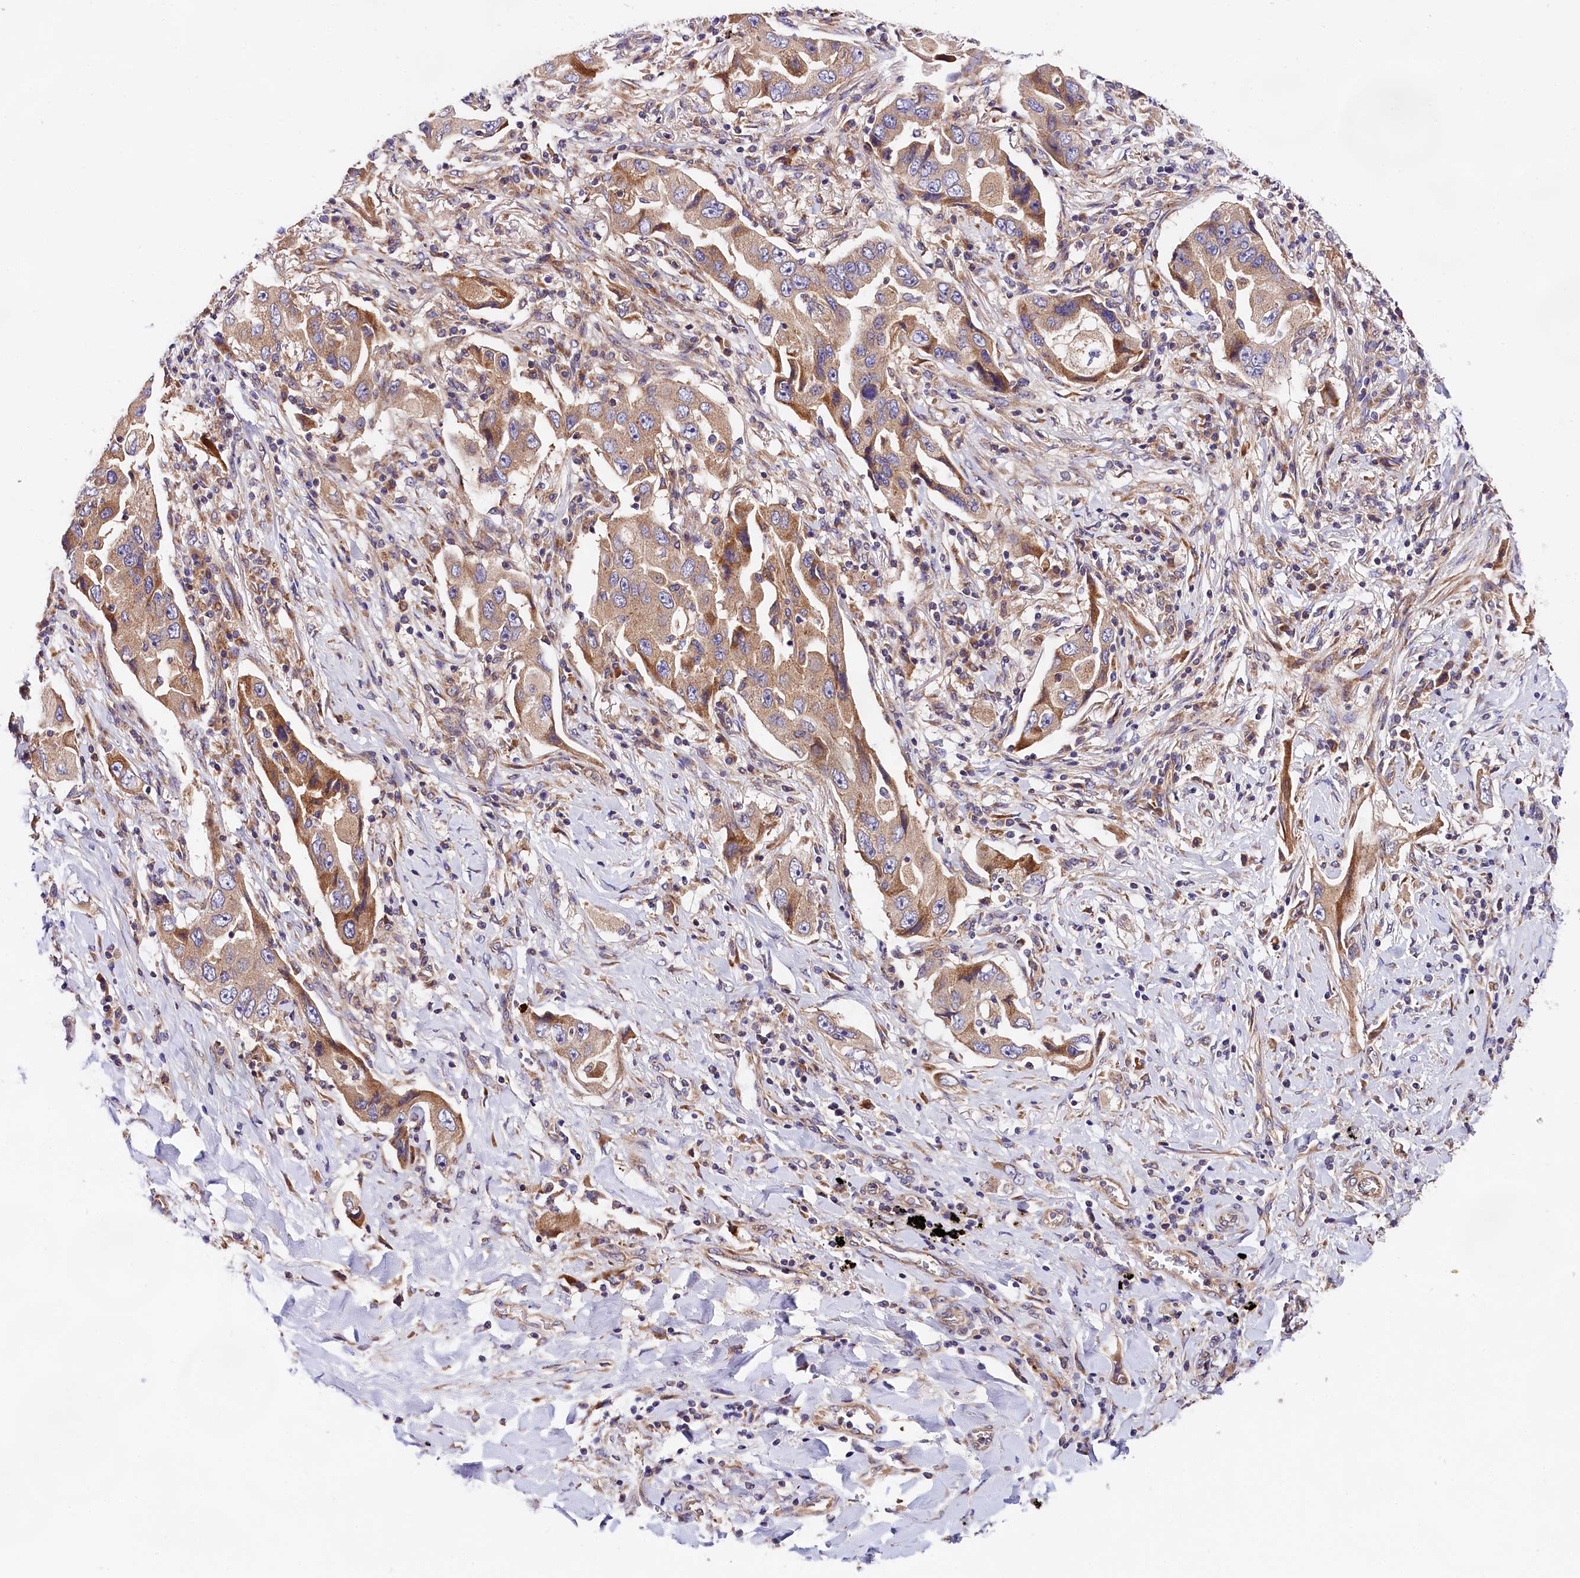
{"staining": {"intensity": "moderate", "quantity": "25%-75%", "location": "cytoplasmic/membranous"}, "tissue": "lung cancer", "cell_type": "Tumor cells", "image_type": "cancer", "snomed": [{"axis": "morphology", "description": "Adenocarcinoma, NOS"}, {"axis": "topography", "description": "Lung"}], "caption": "This micrograph exhibits lung cancer stained with immunohistochemistry to label a protein in brown. The cytoplasmic/membranous of tumor cells show moderate positivity for the protein. Nuclei are counter-stained blue.", "gene": "SPG11", "patient": {"sex": "female", "age": 65}}